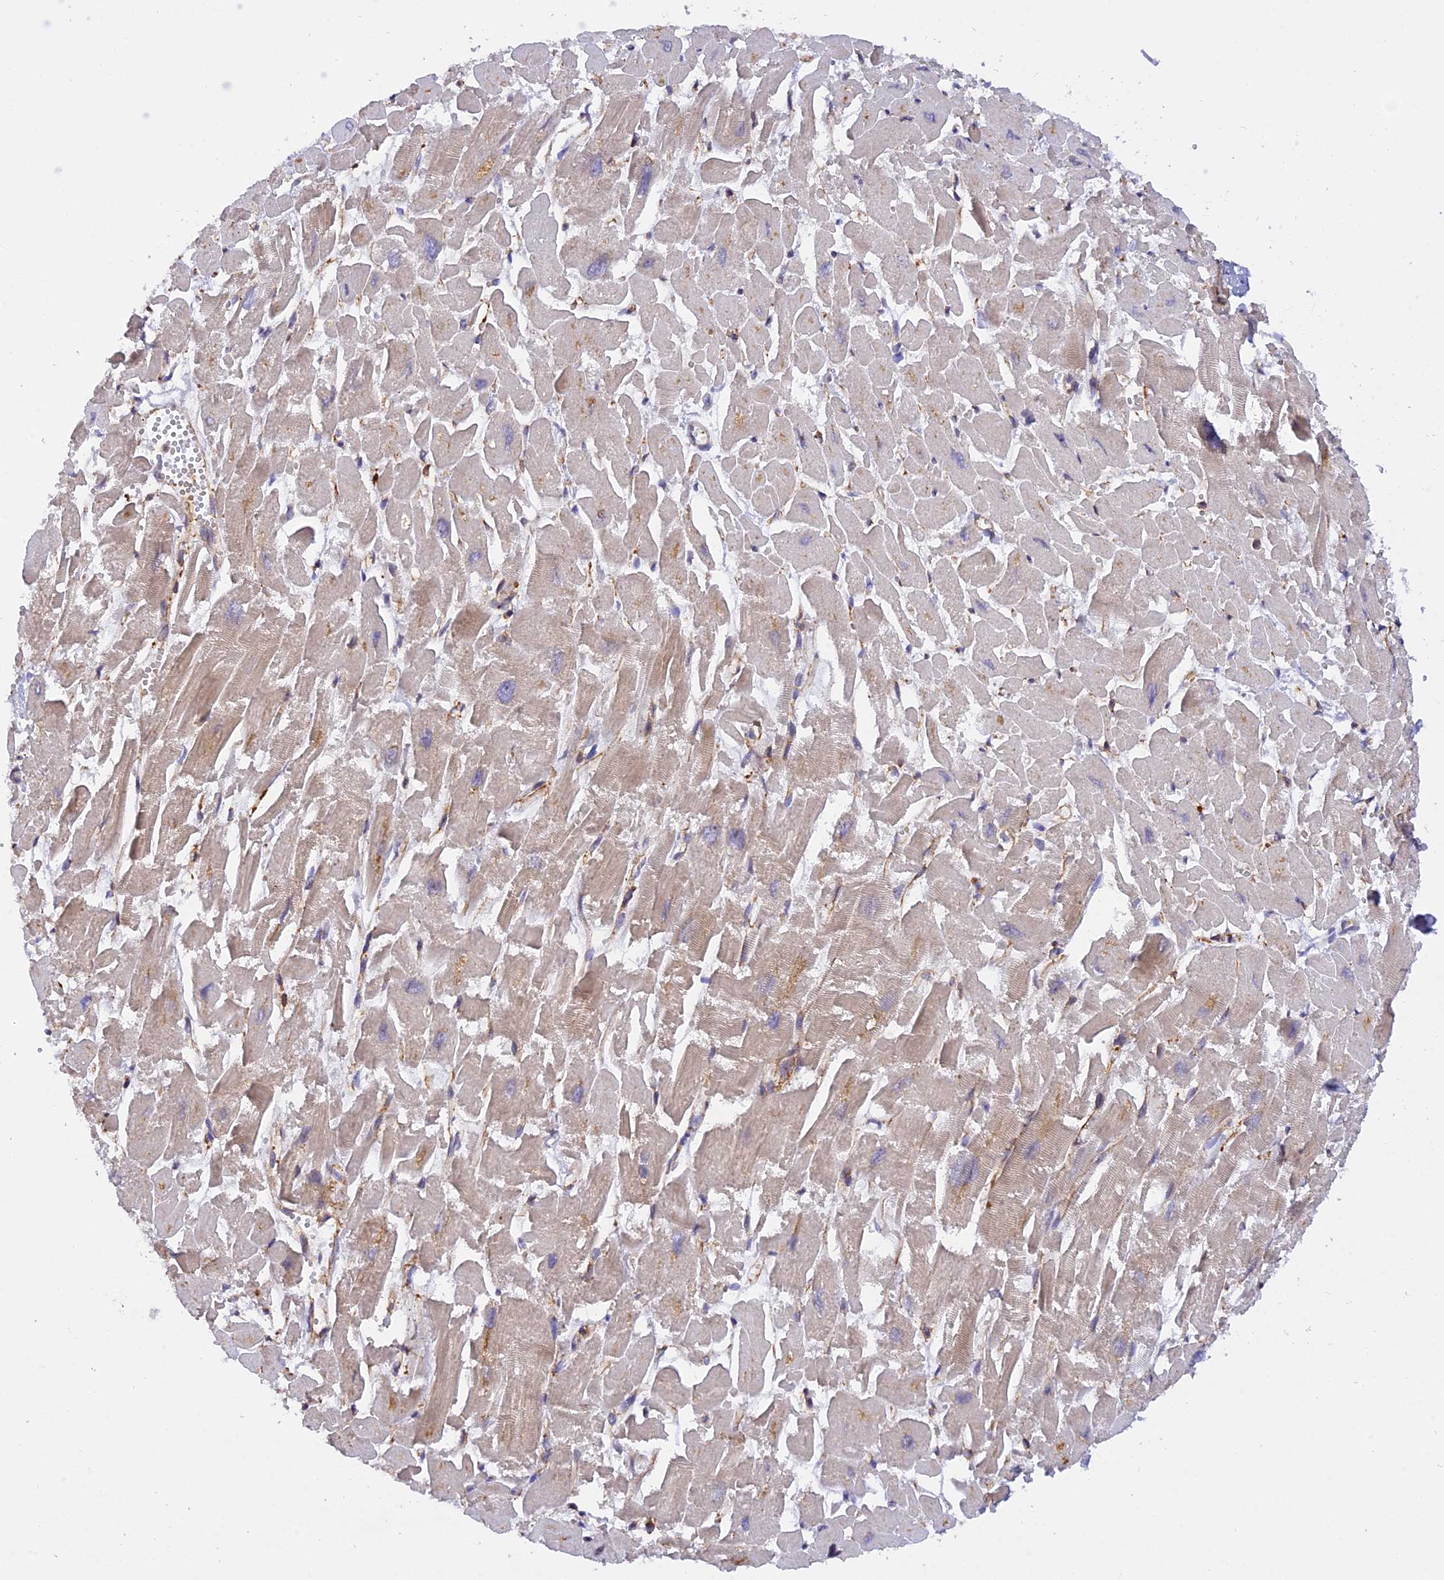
{"staining": {"intensity": "weak", "quantity": "25%-75%", "location": "cytoplasmic/membranous"}, "tissue": "heart muscle", "cell_type": "Cardiomyocytes", "image_type": "normal", "snomed": [{"axis": "morphology", "description": "Normal tissue, NOS"}, {"axis": "topography", "description": "Heart"}], "caption": "Immunohistochemistry (IHC) histopathology image of benign heart muscle: heart muscle stained using IHC demonstrates low levels of weak protein expression localized specifically in the cytoplasmic/membranous of cardiomyocytes, appearing as a cytoplasmic/membranous brown color.", "gene": "C5orf22", "patient": {"sex": "male", "age": 54}}